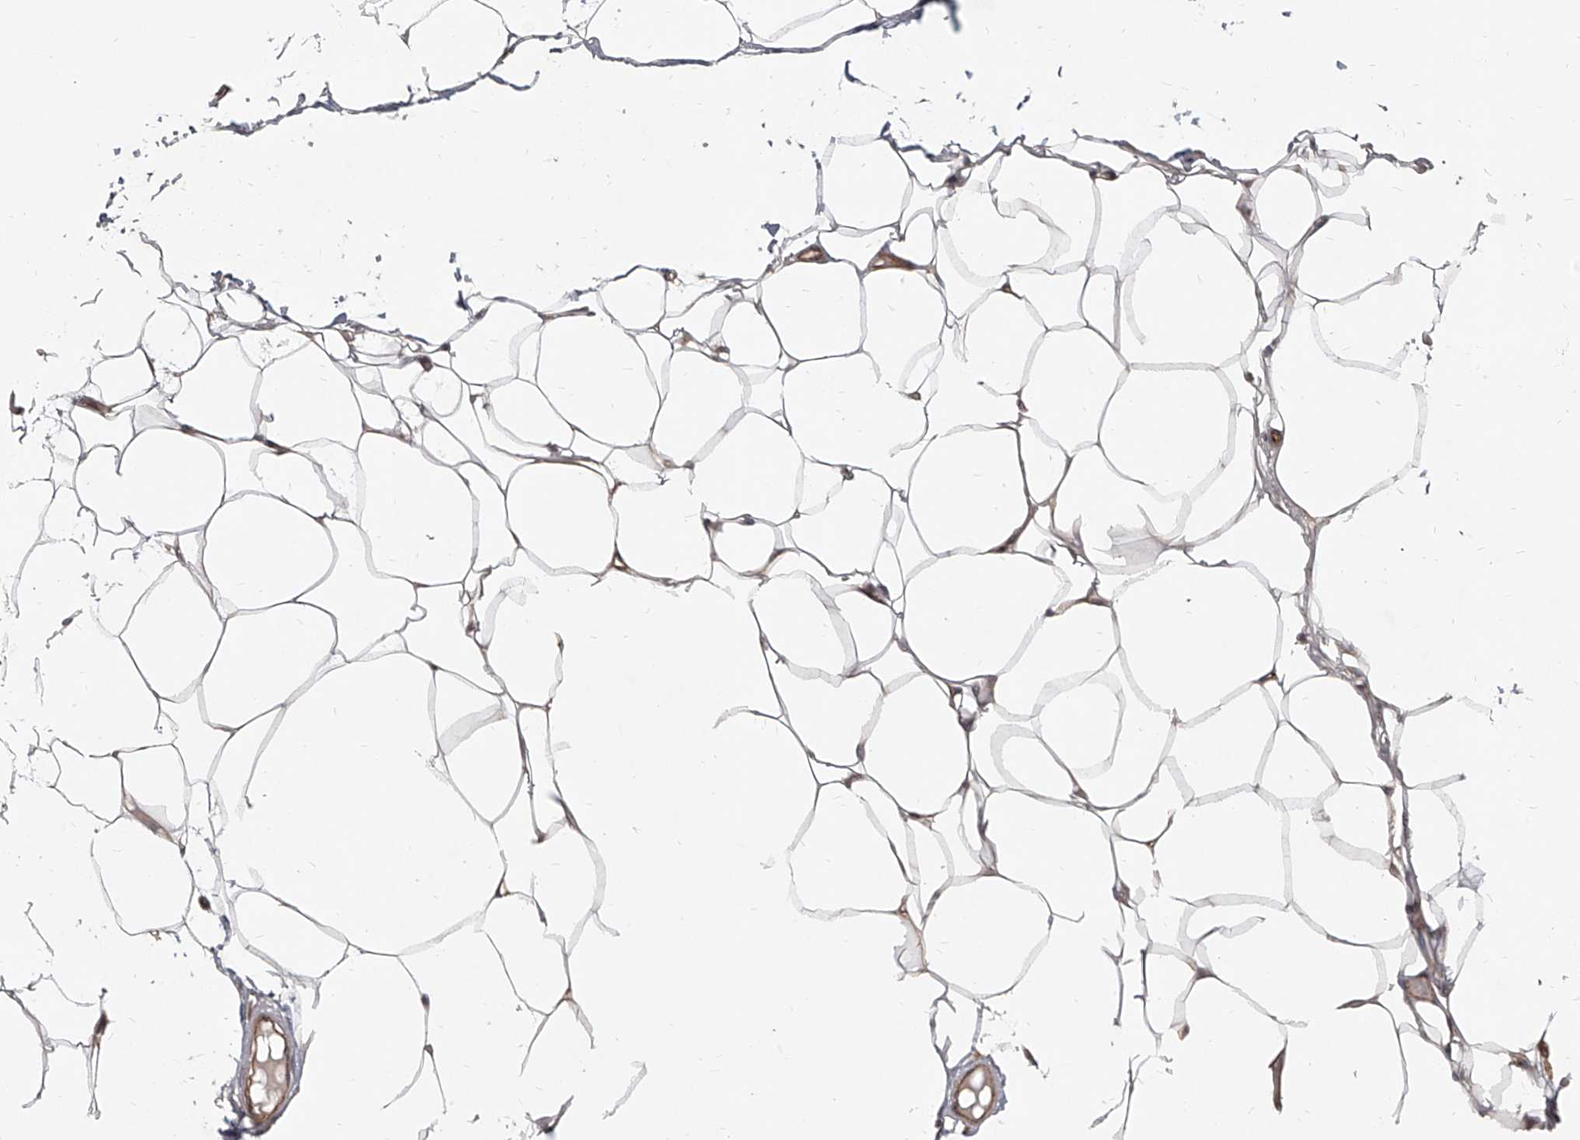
{"staining": {"intensity": "weak", "quantity": ">75%", "location": "cytoplasmic/membranous"}, "tissue": "adipose tissue", "cell_type": "Adipocytes", "image_type": "normal", "snomed": [{"axis": "morphology", "description": "Normal tissue, NOS"}, {"axis": "topography", "description": "Breast"}], "caption": "Adipose tissue stained with immunohistochemistry displays weak cytoplasmic/membranous staining in about >75% of adipocytes.", "gene": "SLC37A1", "patient": {"sex": "female", "age": 23}}